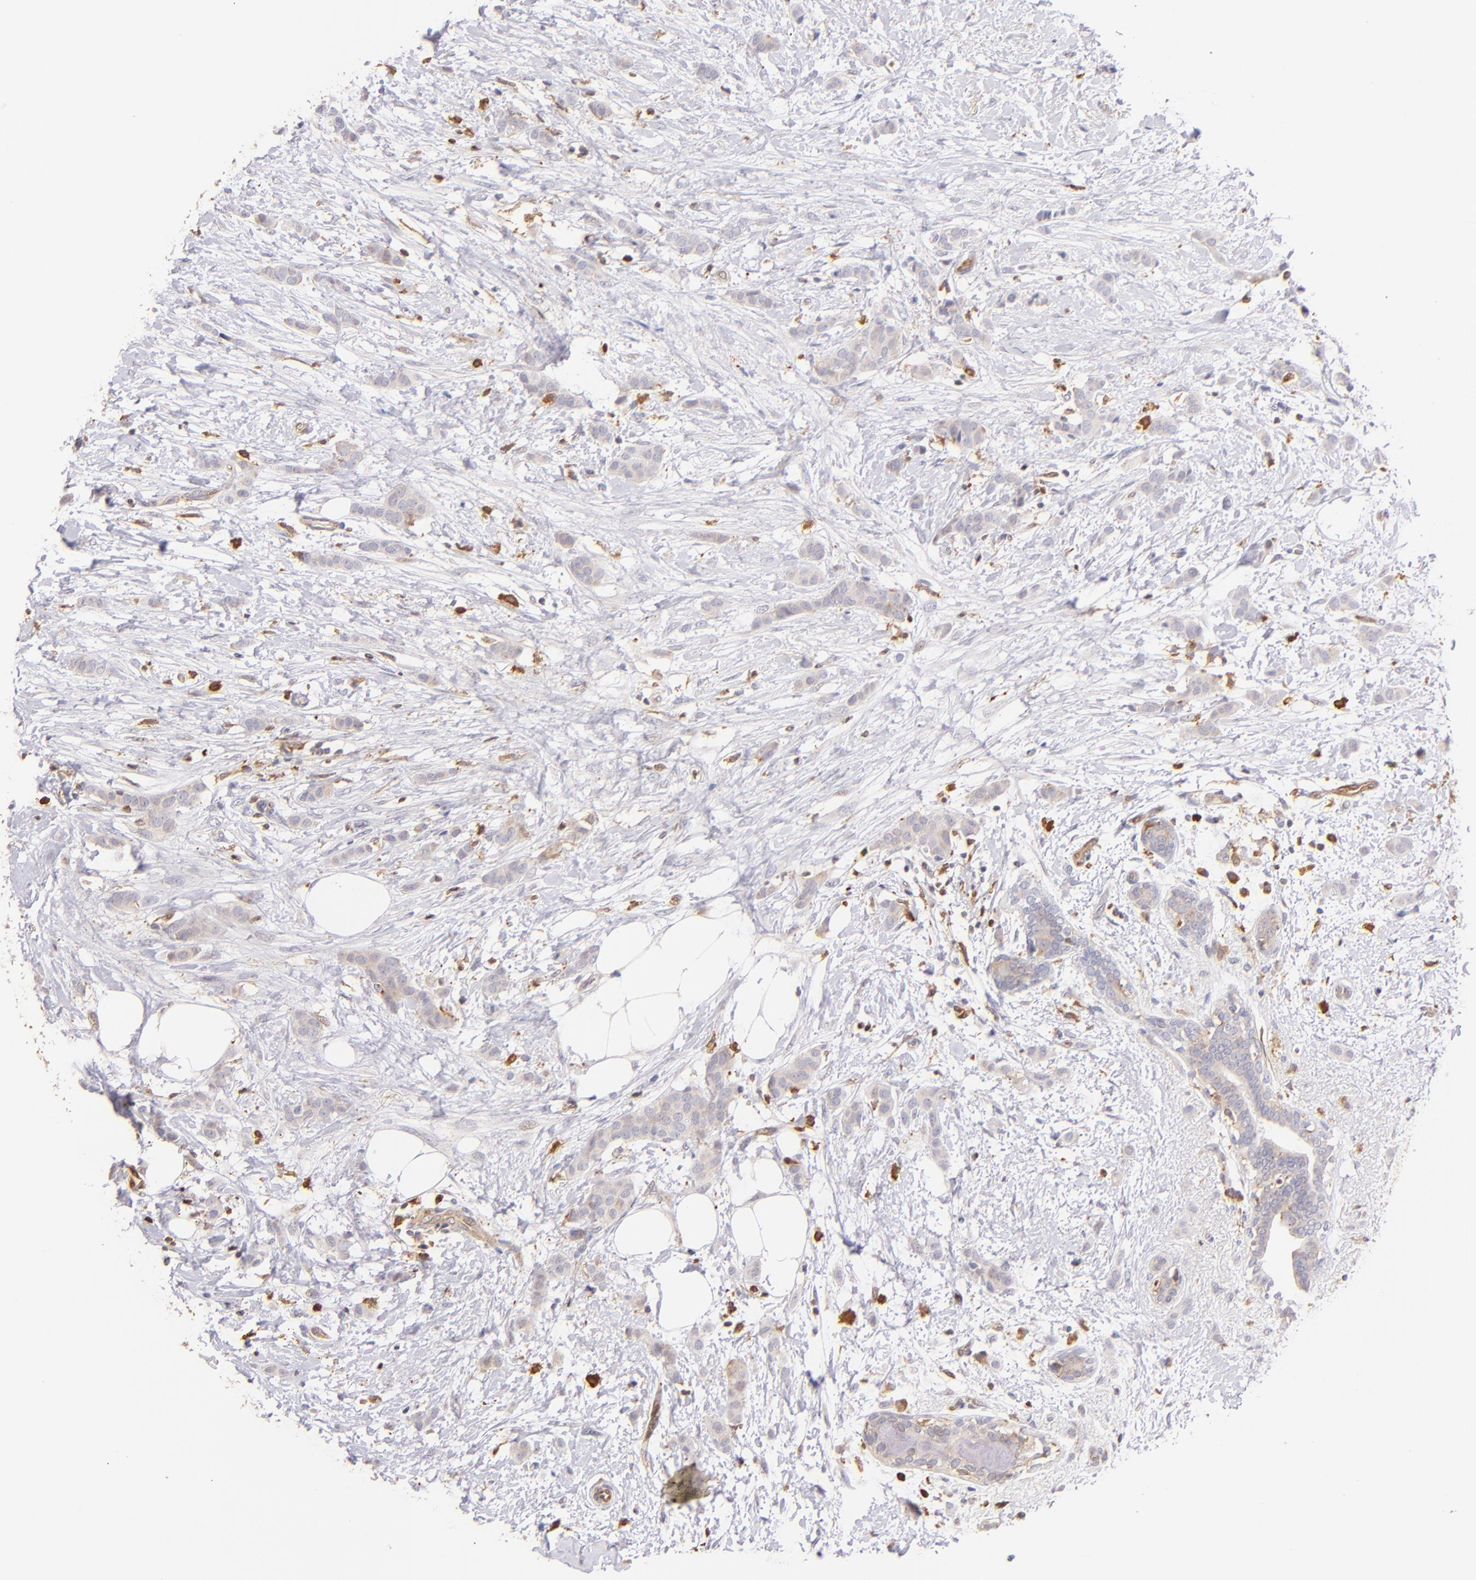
{"staining": {"intensity": "weak", "quantity": "25%-75%", "location": "cytoplasmic/membranous"}, "tissue": "breast cancer", "cell_type": "Tumor cells", "image_type": "cancer", "snomed": [{"axis": "morphology", "description": "Lobular carcinoma"}, {"axis": "topography", "description": "Breast"}], "caption": "Protein expression by immunohistochemistry (IHC) reveals weak cytoplasmic/membranous positivity in approximately 25%-75% of tumor cells in breast lobular carcinoma. (IHC, brightfield microscopy, high magnification).", "gene": "BTK", "patient": {"sex": "female", "age": 55}}